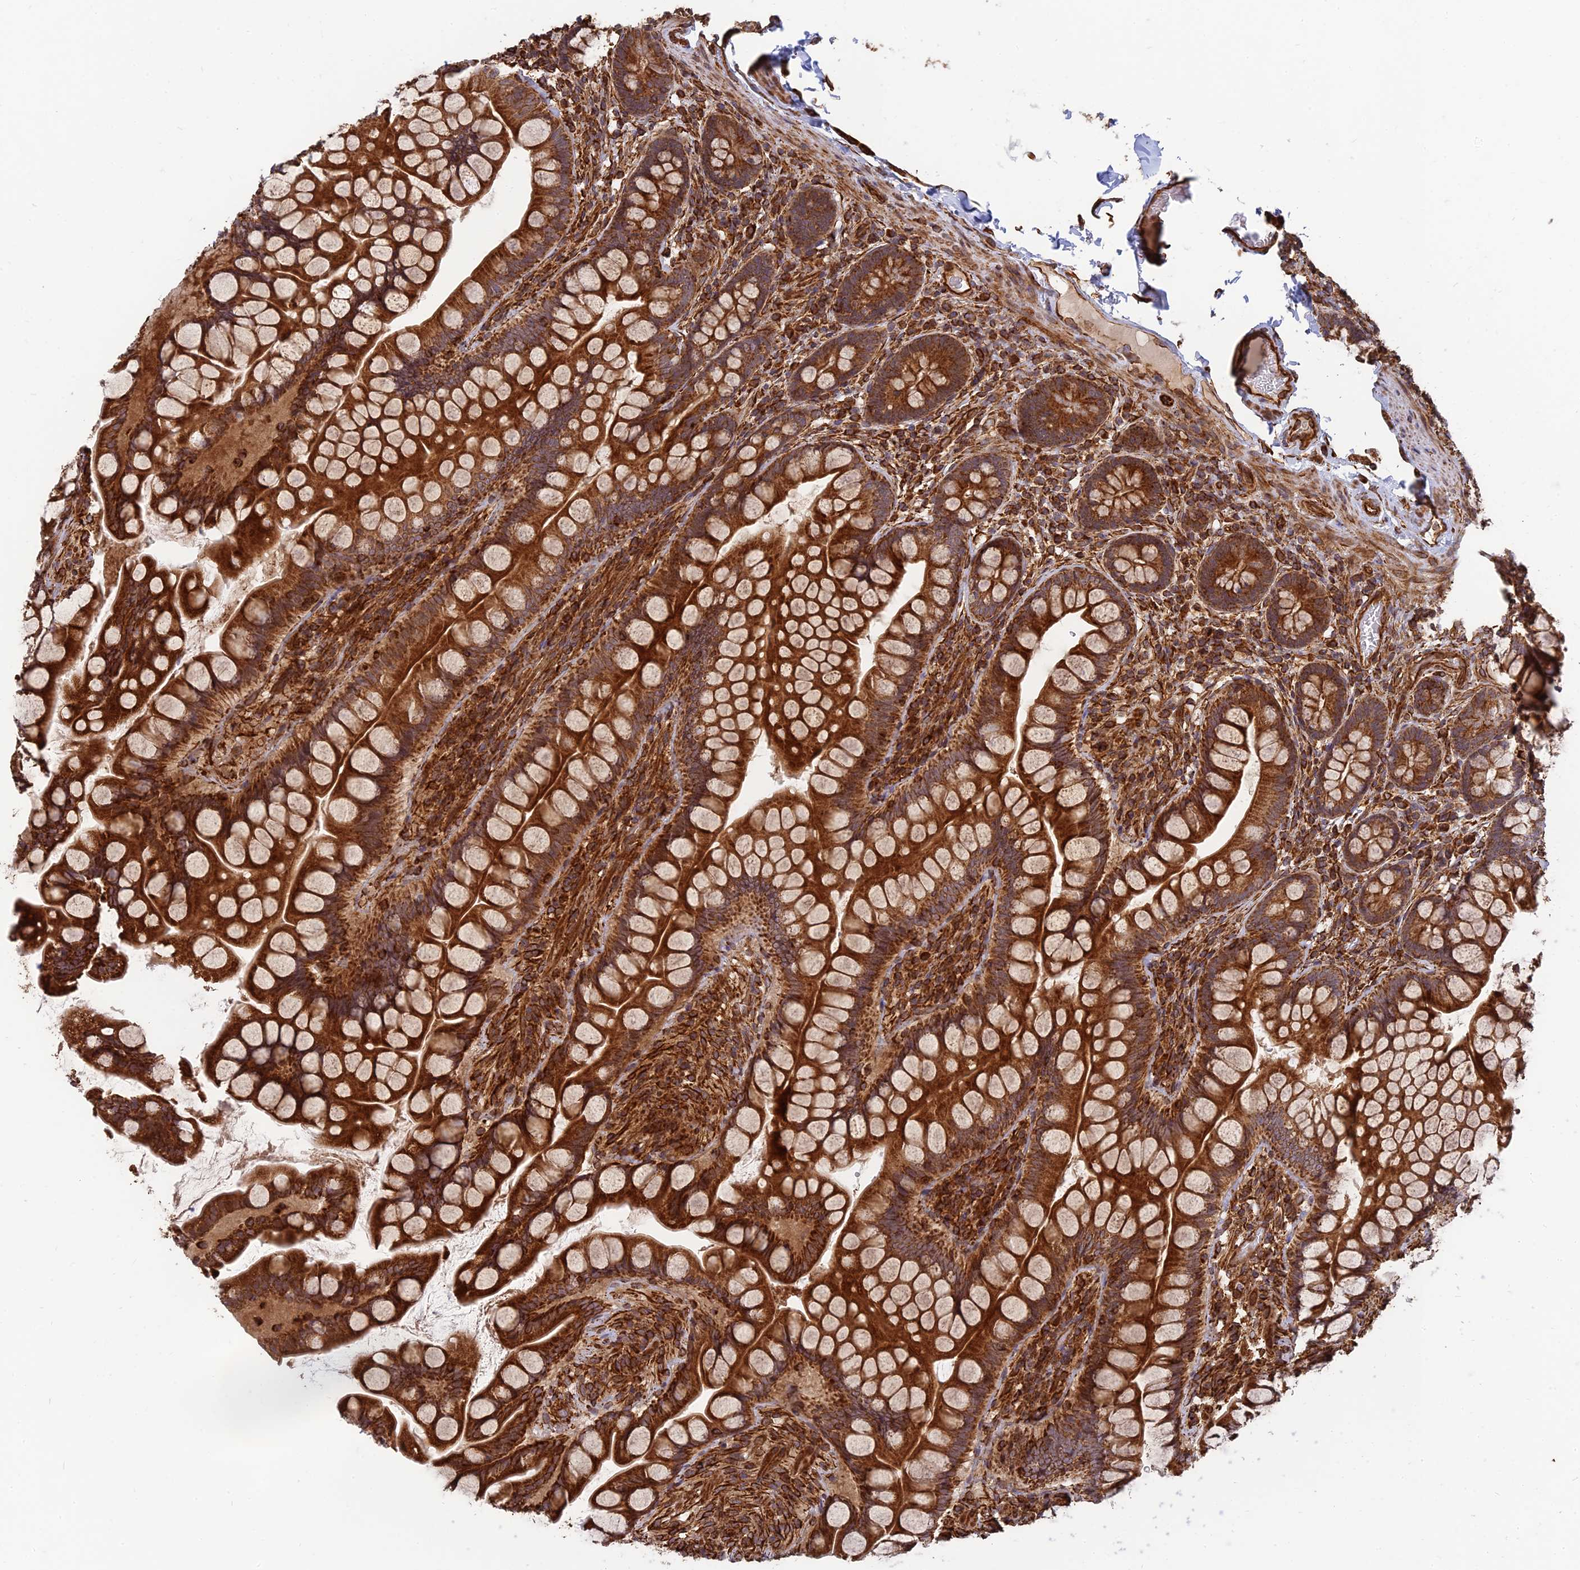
{"staining": {"intensity": "strong", "quantity": ">75%", "location": "cytoplasmic/membranous"}, "tissue": "small intestine", "cell_type": "Glandular cells", "image_type": "normal", "snomed": [{"axis": "morphology", "description": "Normal tissue, NOS"}, {"axis": "topography", "description": "Small intestine"}], "caption": "Immunohistochemistry (IHC) micrograph of unremarkable small intestine: small intestine stained using IHC demonstrates high levels of strong protein expression localized specifically in the cytoplasmic/membranous of glandular cells, appearing as a cytoplasmic/membranous brown color.", "gene": "DSTYK", "patient": {"sex": "male", "age": 70}}